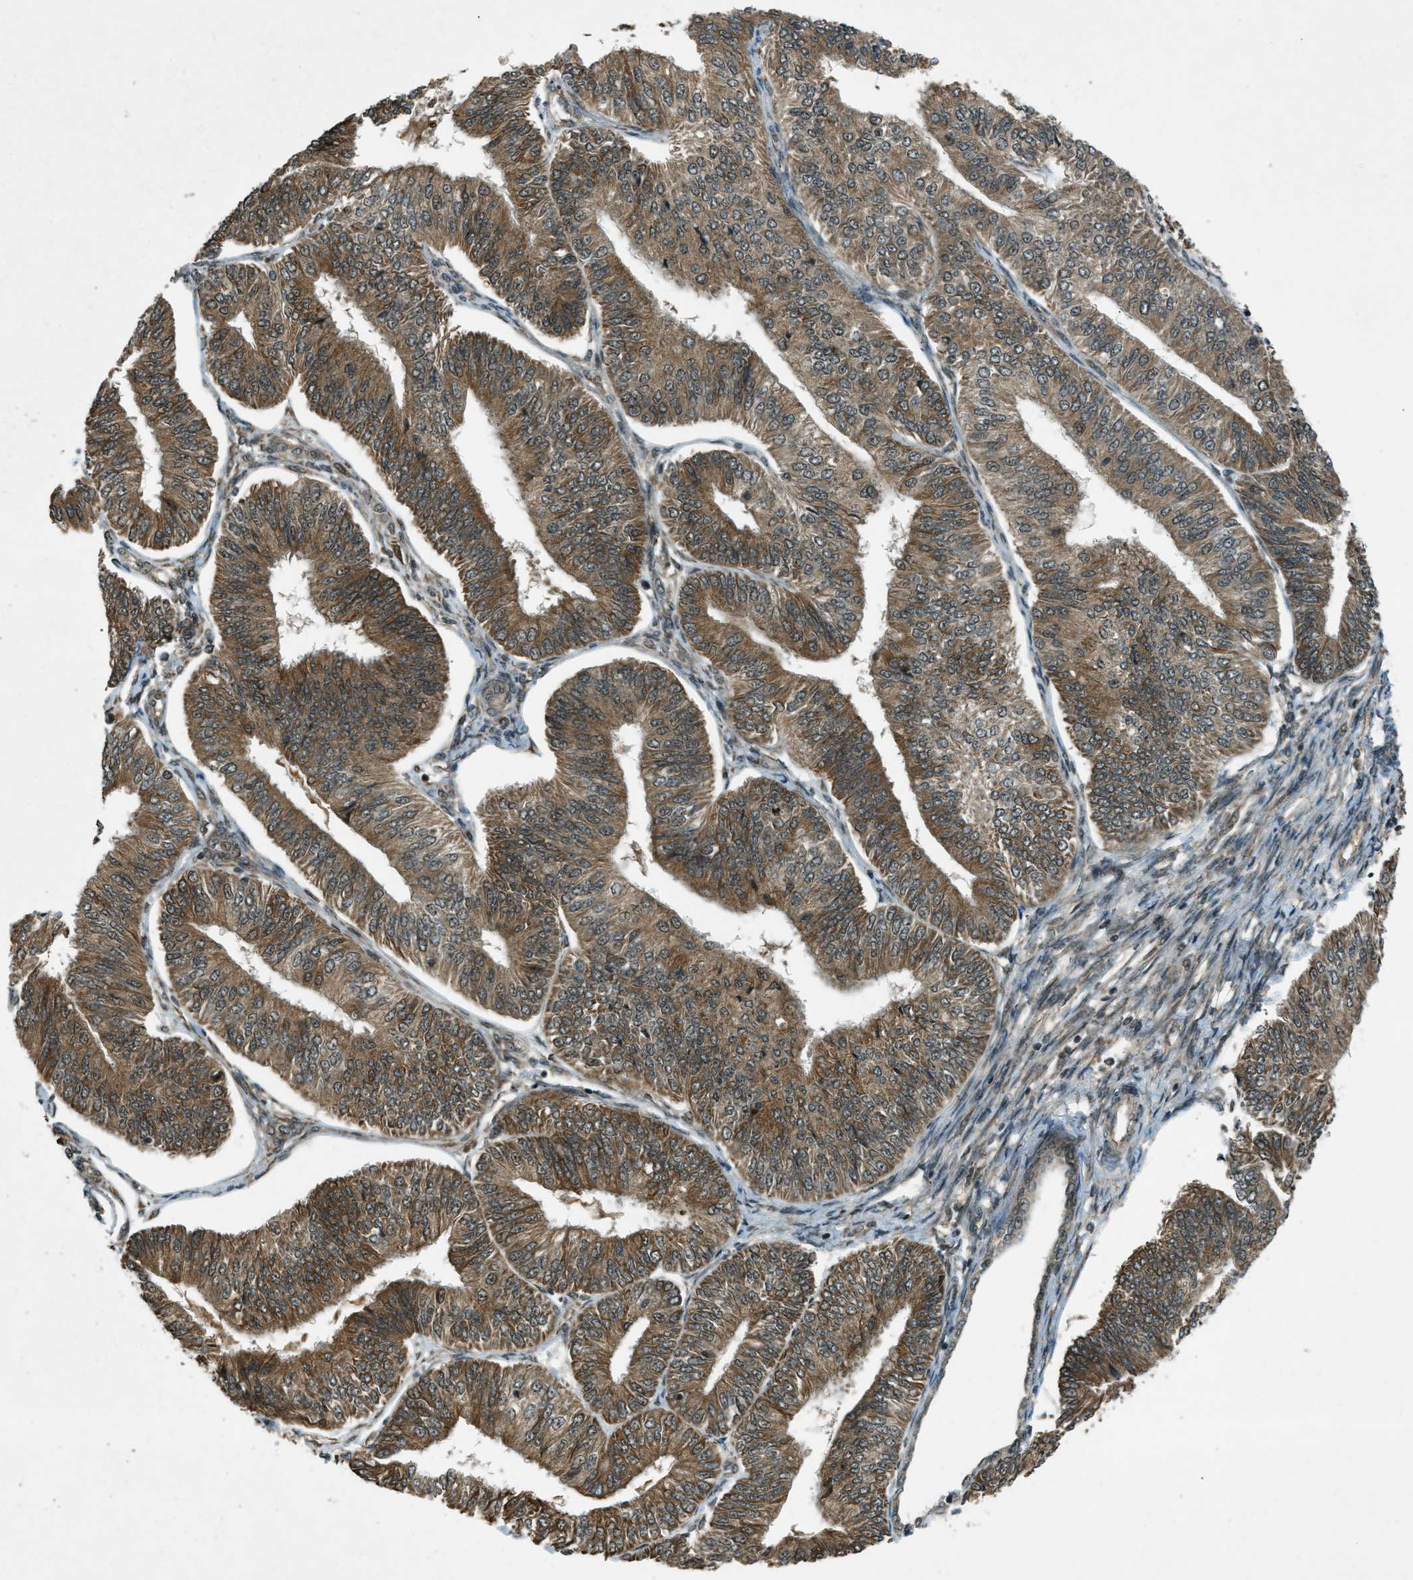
{"staining": {"intensity": "moderate", "quantity": ">75%", "location": "cytoplasmic/membranous"}, "tissue": "endometrial cancer", "cell_type": "Tumor cells", "image_type": "cancer", "snomed": [{"axis": "morphology", "description": "Adenocarcinoma, NOS"}, {"axis": "topography", "description": "Endometrium"}], "caption": "A photomicrograph of human endometrial cancer (adenocarcinoma) stained for a protein displays moderate cytoplasmic/membranous brown staining in tumor cells.", "gene": "EIF2AK3", "patient": {"sex": "female", "age": 58}}